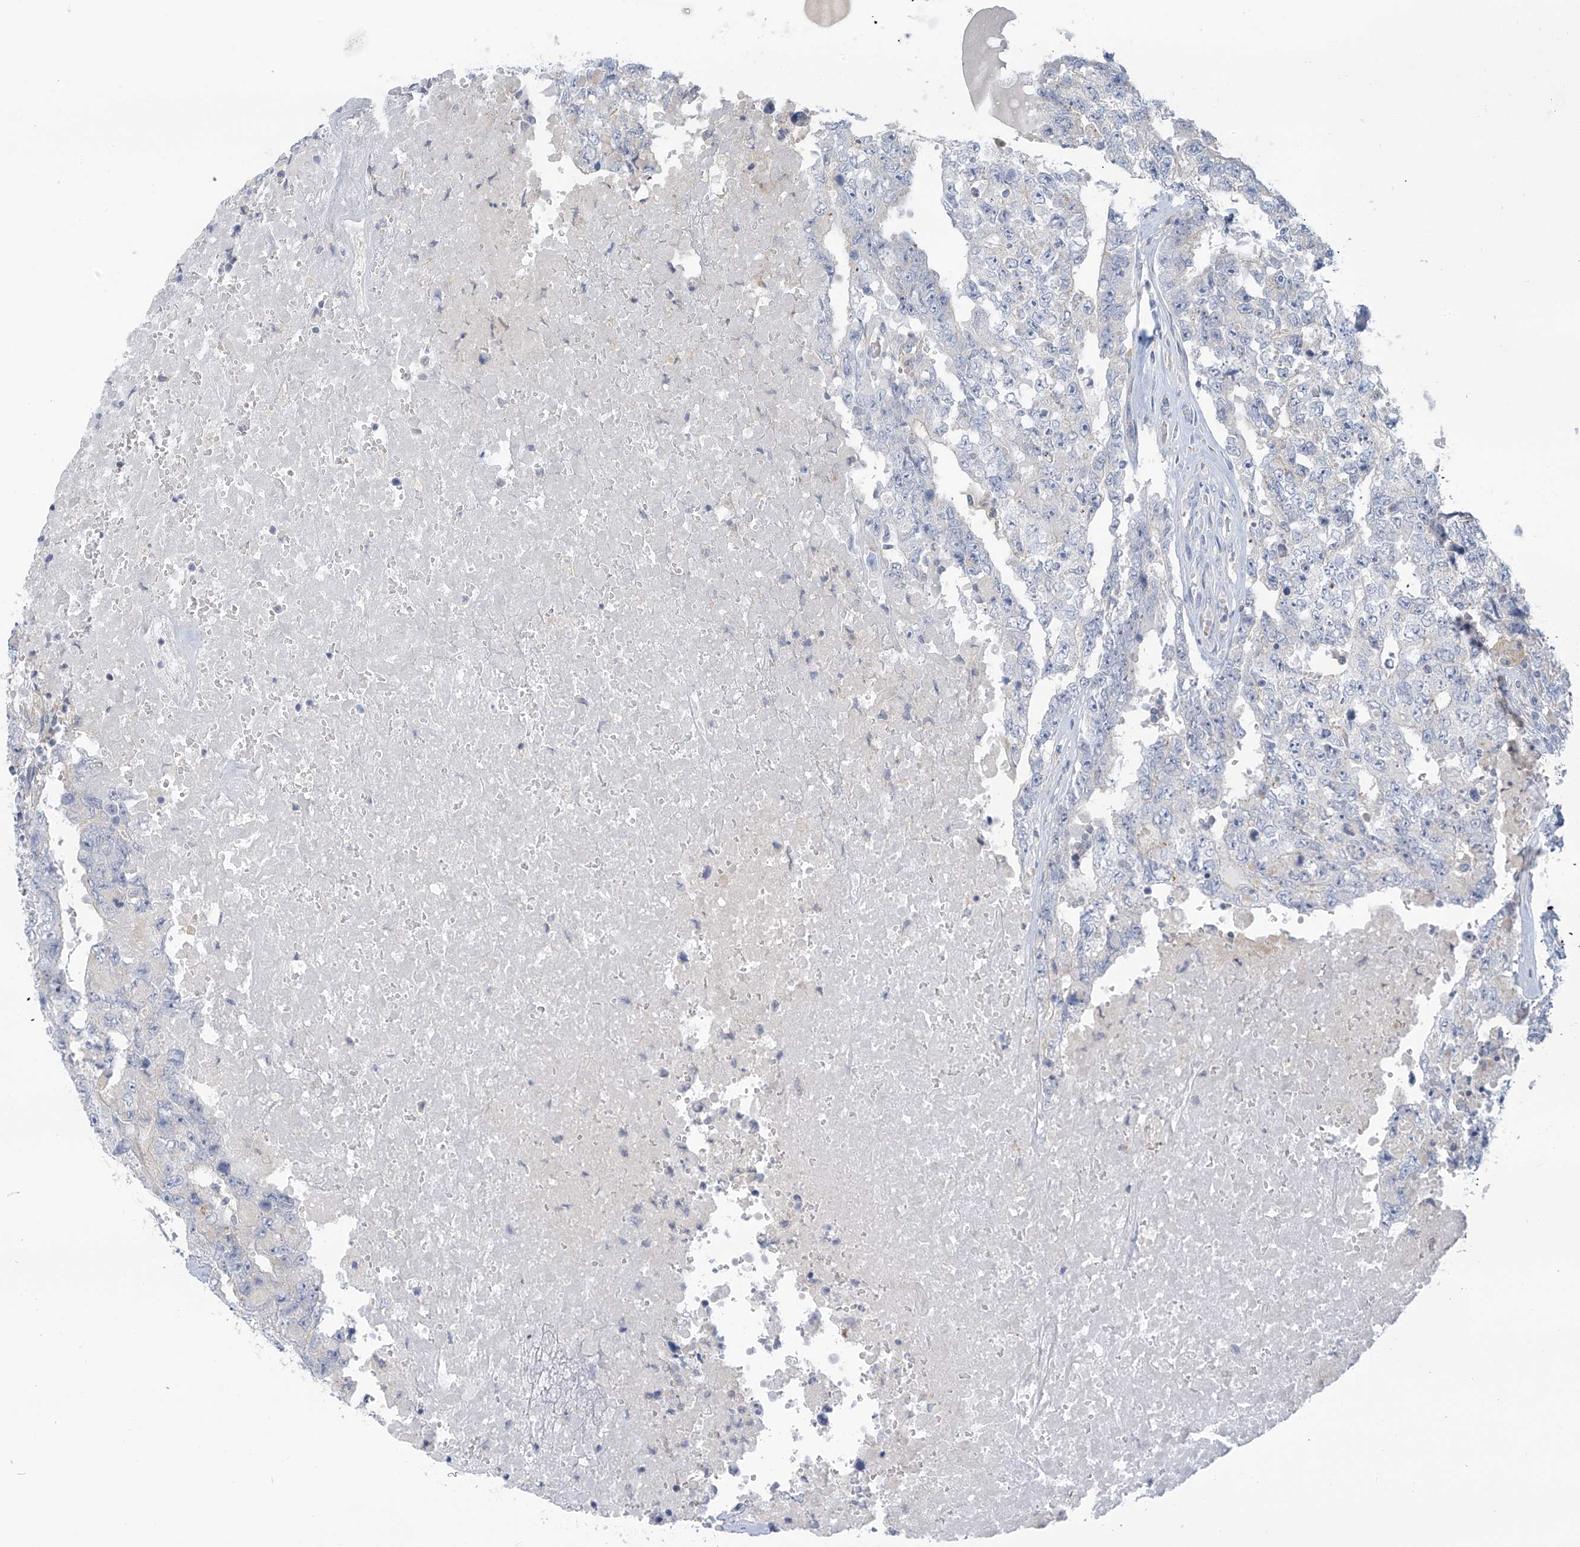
{"staining": {"intensity": "negative", "quantity": "none", "location": "none"}, "tissue": "testis cancer", "cell_type": "Tumor cells", "image_type": "cancer", "snomed": [{"axis": "morphology", "description": "Carcinoma, Embryonal, NOS"}, {"axis": "topography", "description": "Testis"}], "caption": "A high-resolution photomicrograph shows IHC staining of testis cancer (embryonal carcinoma), which exhibits no significant expression in tumor cells.", "gene": "SLC6A12", "patient": {"sex": "male", "age": 26}}